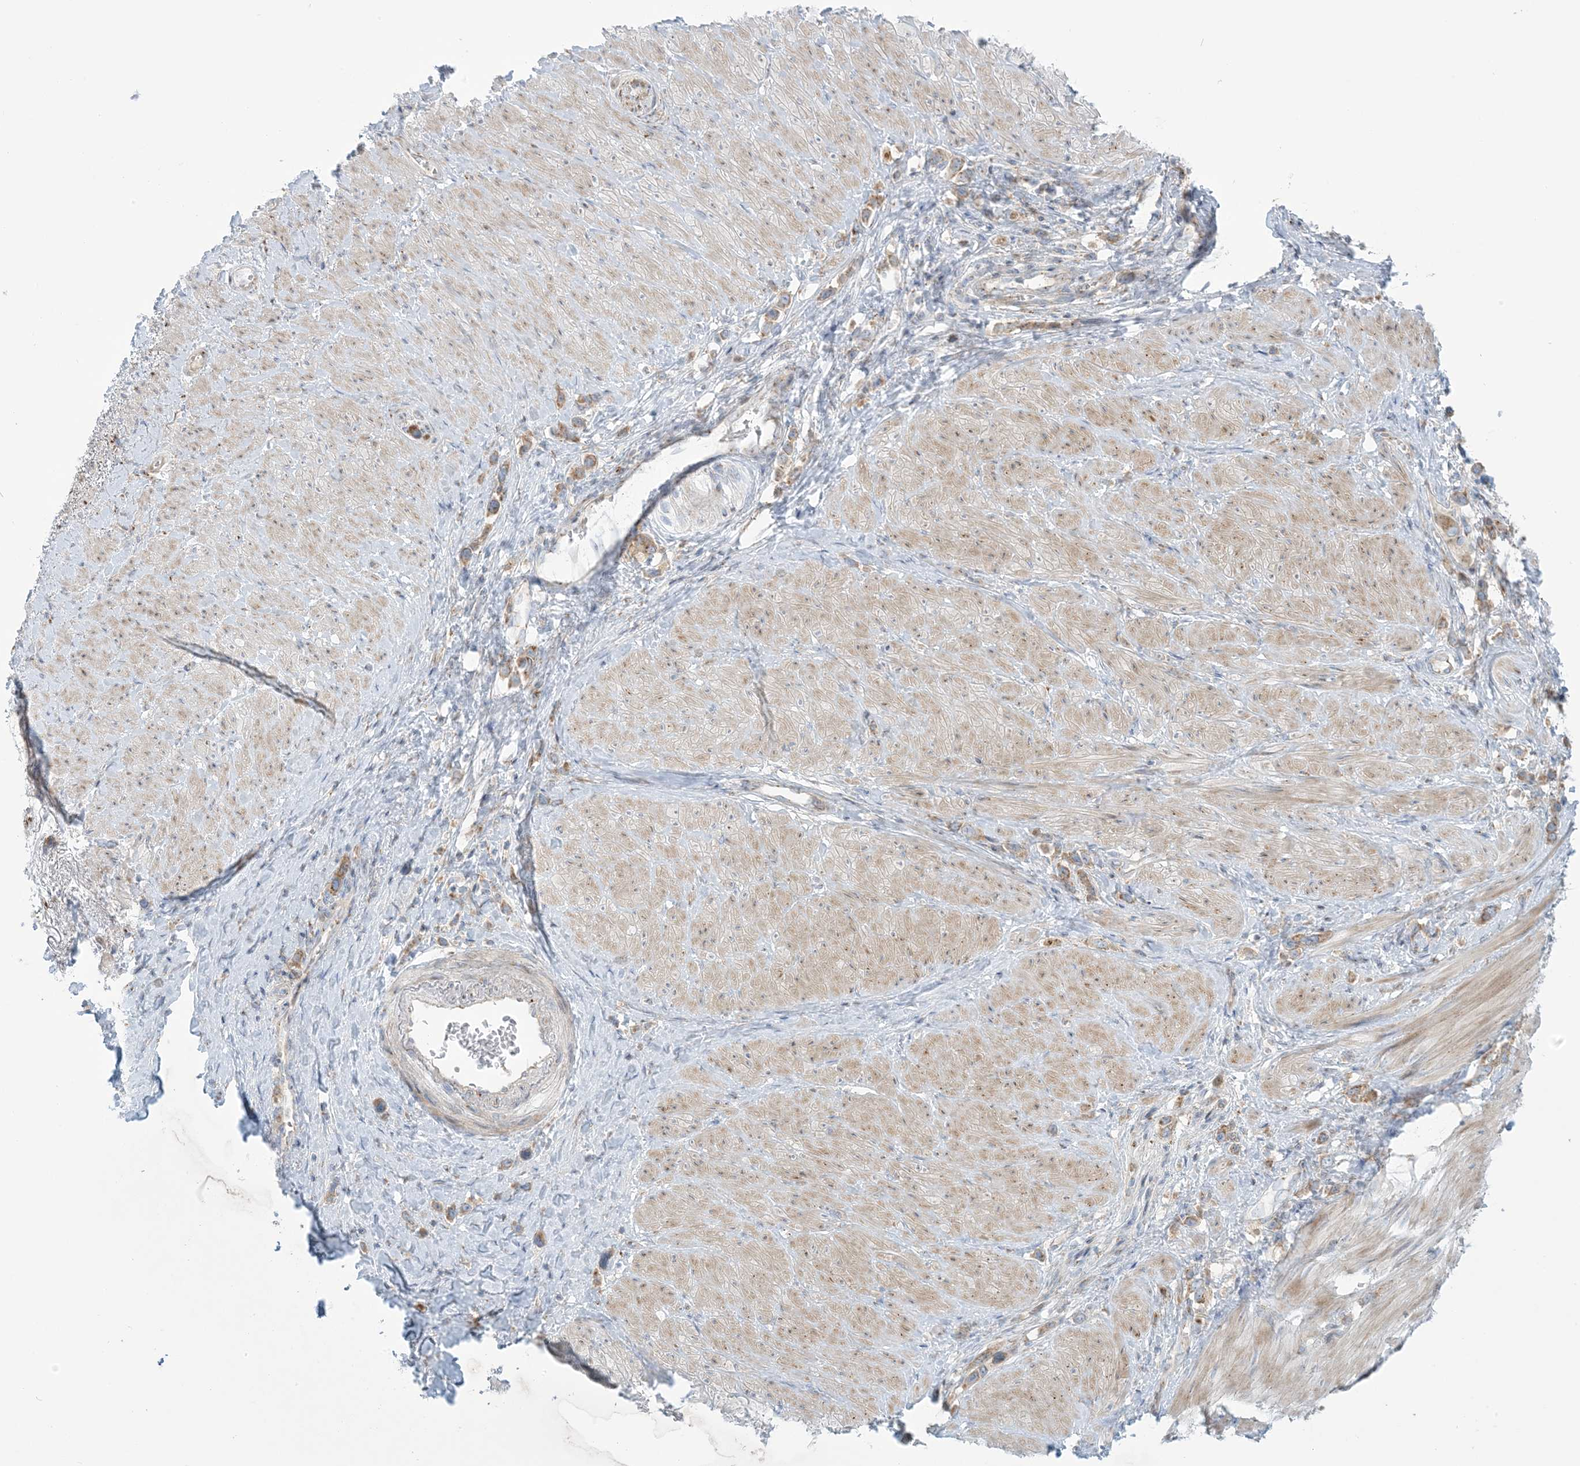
{"staining": {"intensity": "moderate", "quantity": ">75%", "location": "cytoplasmic/membranous"}, "tissue": "stomach cancer", "cell_type": "Tumor cells", "image_type": "cancer", "snomed": [{"axis": "morphology", "description": "Adenocarcinoma, NOS"}, {"axis": "topography", "description": "Stomach"}], "caption": "Tumor cells reveal moderate cytoplasmic/membranous positivity in about >75% of cells in stomach cancer.", "gene": "AFTPH", "patient": {"sex": "female", "age": 65}}